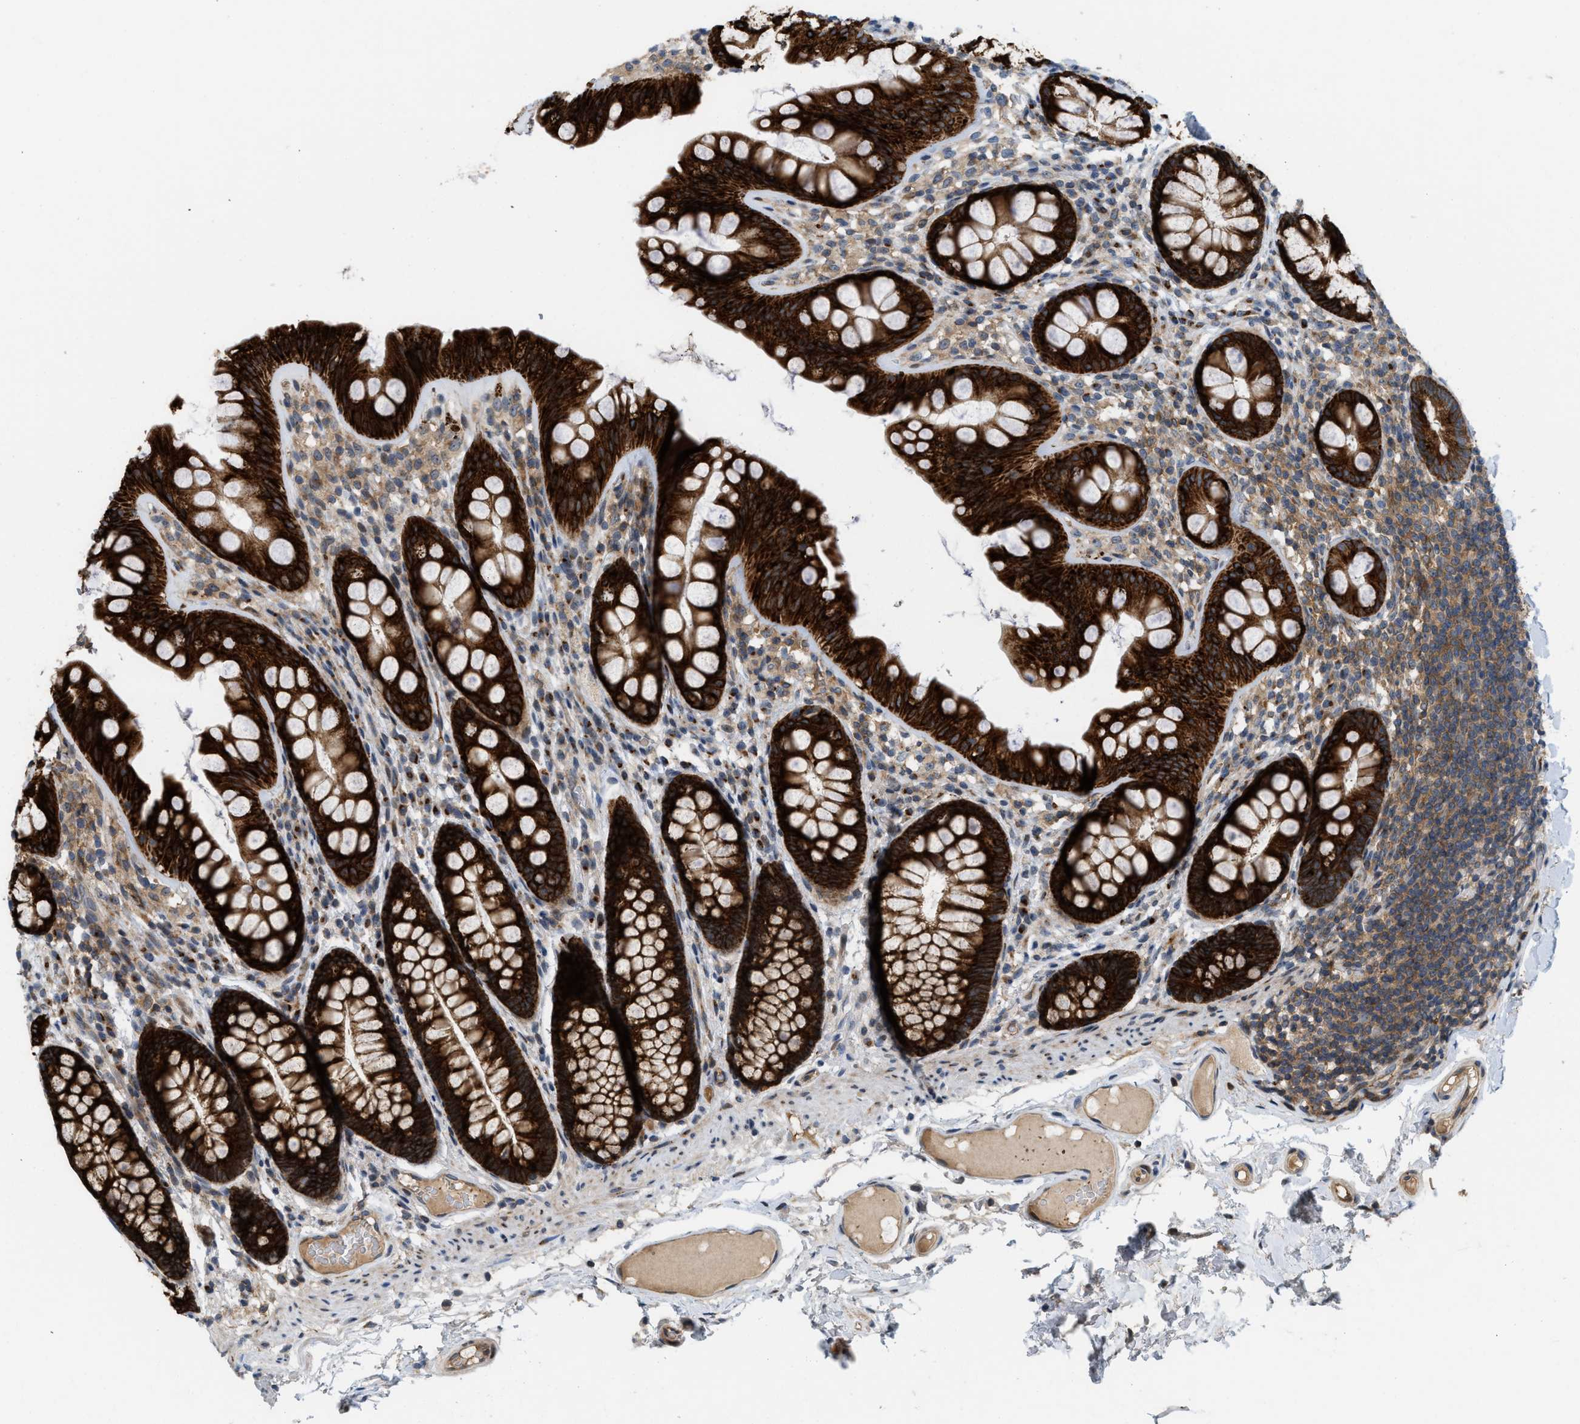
{"staining": {"intensity": "moderate", "quantity": ">75%", "location": "cytoplasmic/membranous"}, "tissue": "colon", "cell_type": "Endothelial cells", "image_type": "normal", "snomed": [{"axis": "morphology", "description": "Normal tissue, NOS"}, {"axis": "topography", "description": "Colon"}], "caption": "This image shows IHC staining of benign human colon, with medium moderate cytoplasmic/membranous staining in about >75% of endothelial cells.", "gene": "DIPK1A", "patient": {"sex": "female", "age": 56}}